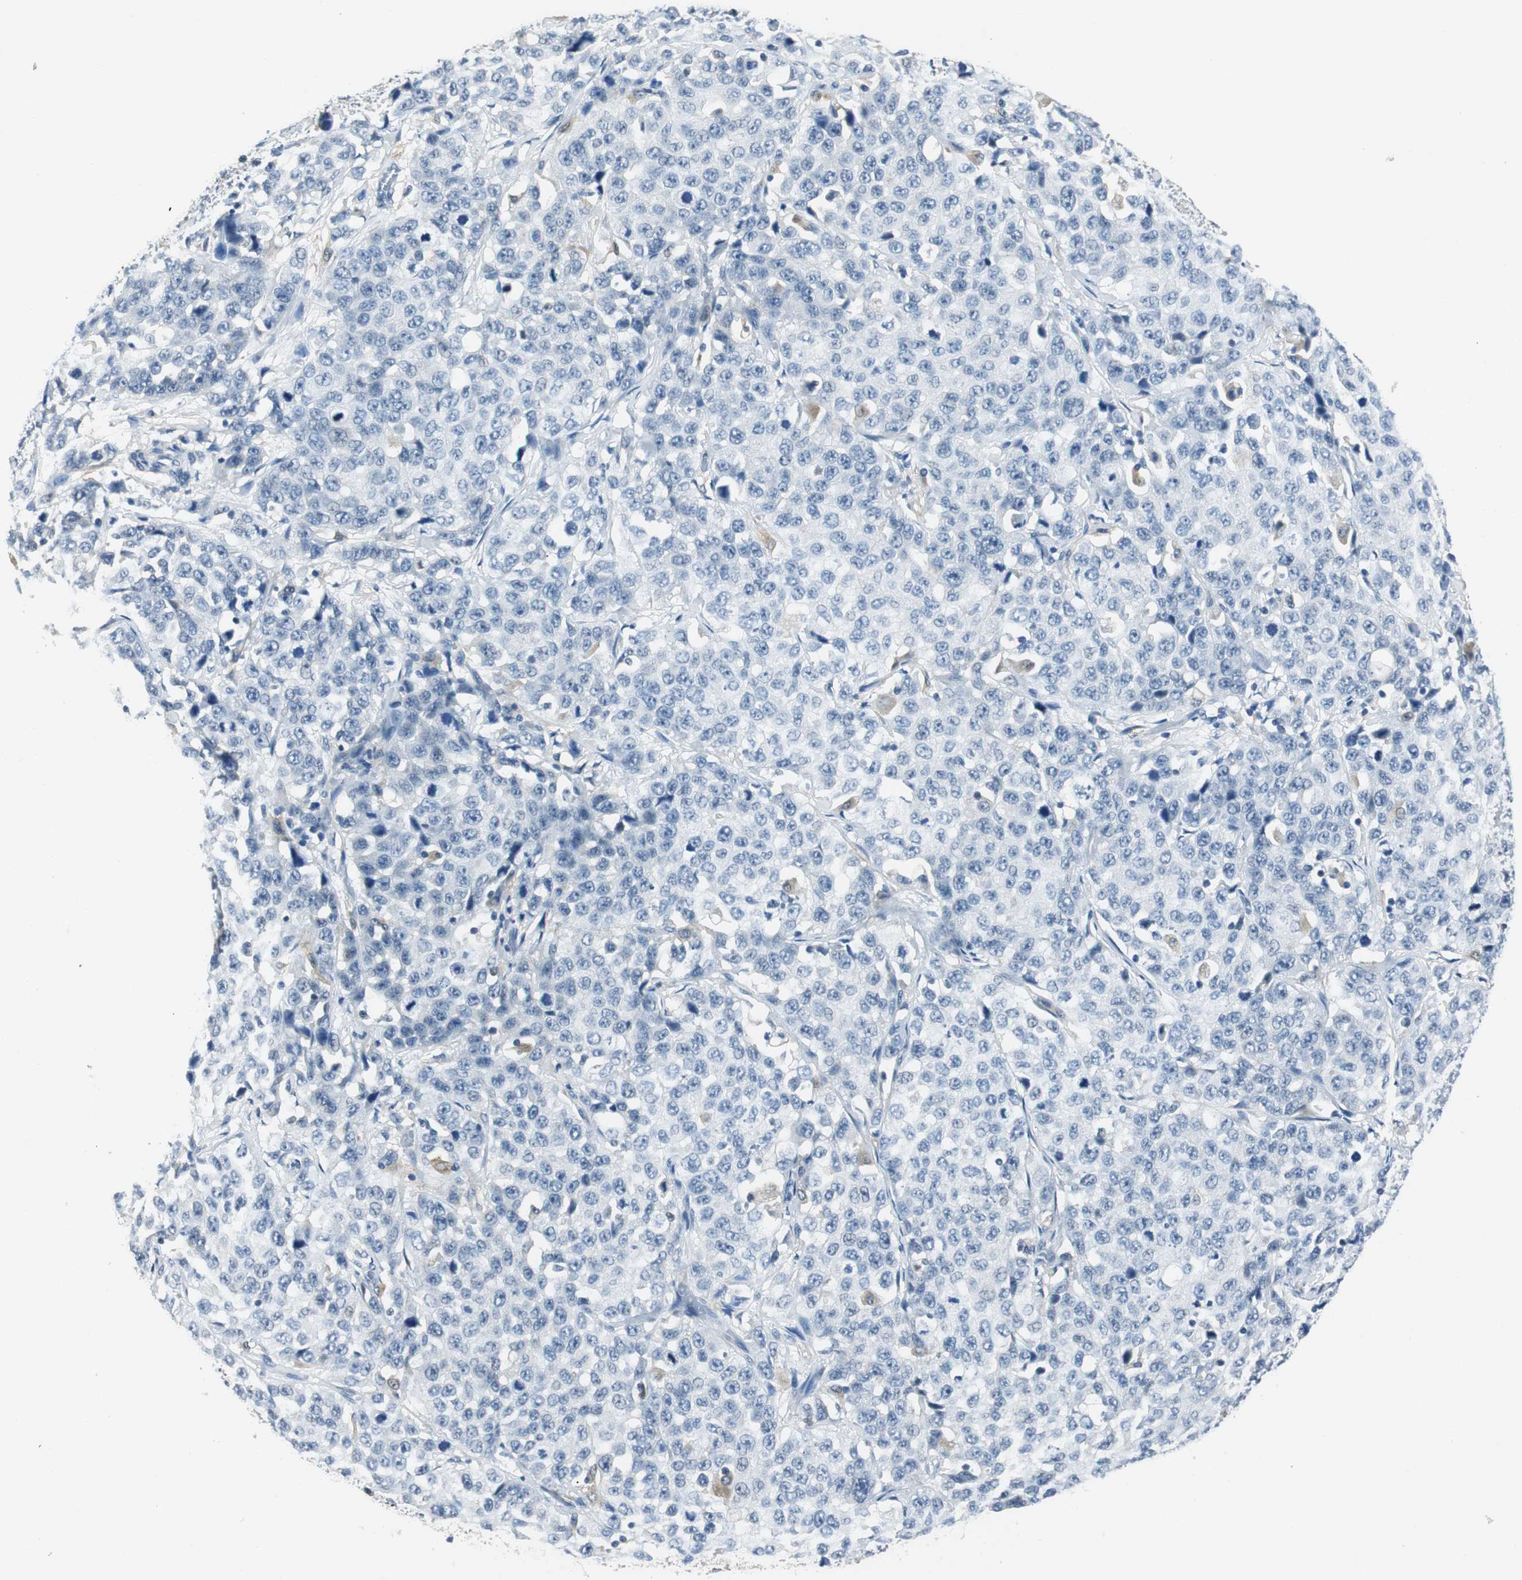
{"staining": {"intensity": "negative", "quantity": "none", "location": "none"}, "tissue": "stomach cancer", "cell_type": "Tumor cells", "image_type": "cancer", "snomed": [{"axis": "morphology", "description": "Normal tissue, NOS"}, {"axis": "morphology", "description": "Adenocarcinoma, NOS"}, {"axis": "topography", "description": "Stomach"}], "caption": "A high-resolution photomicrograph shows immunohistochemistry staining of stomach cancer, which exhibits no significant positivity in tumor cells.", "gene": "ME1", "patient": {"sex": "male", "age": 48}}